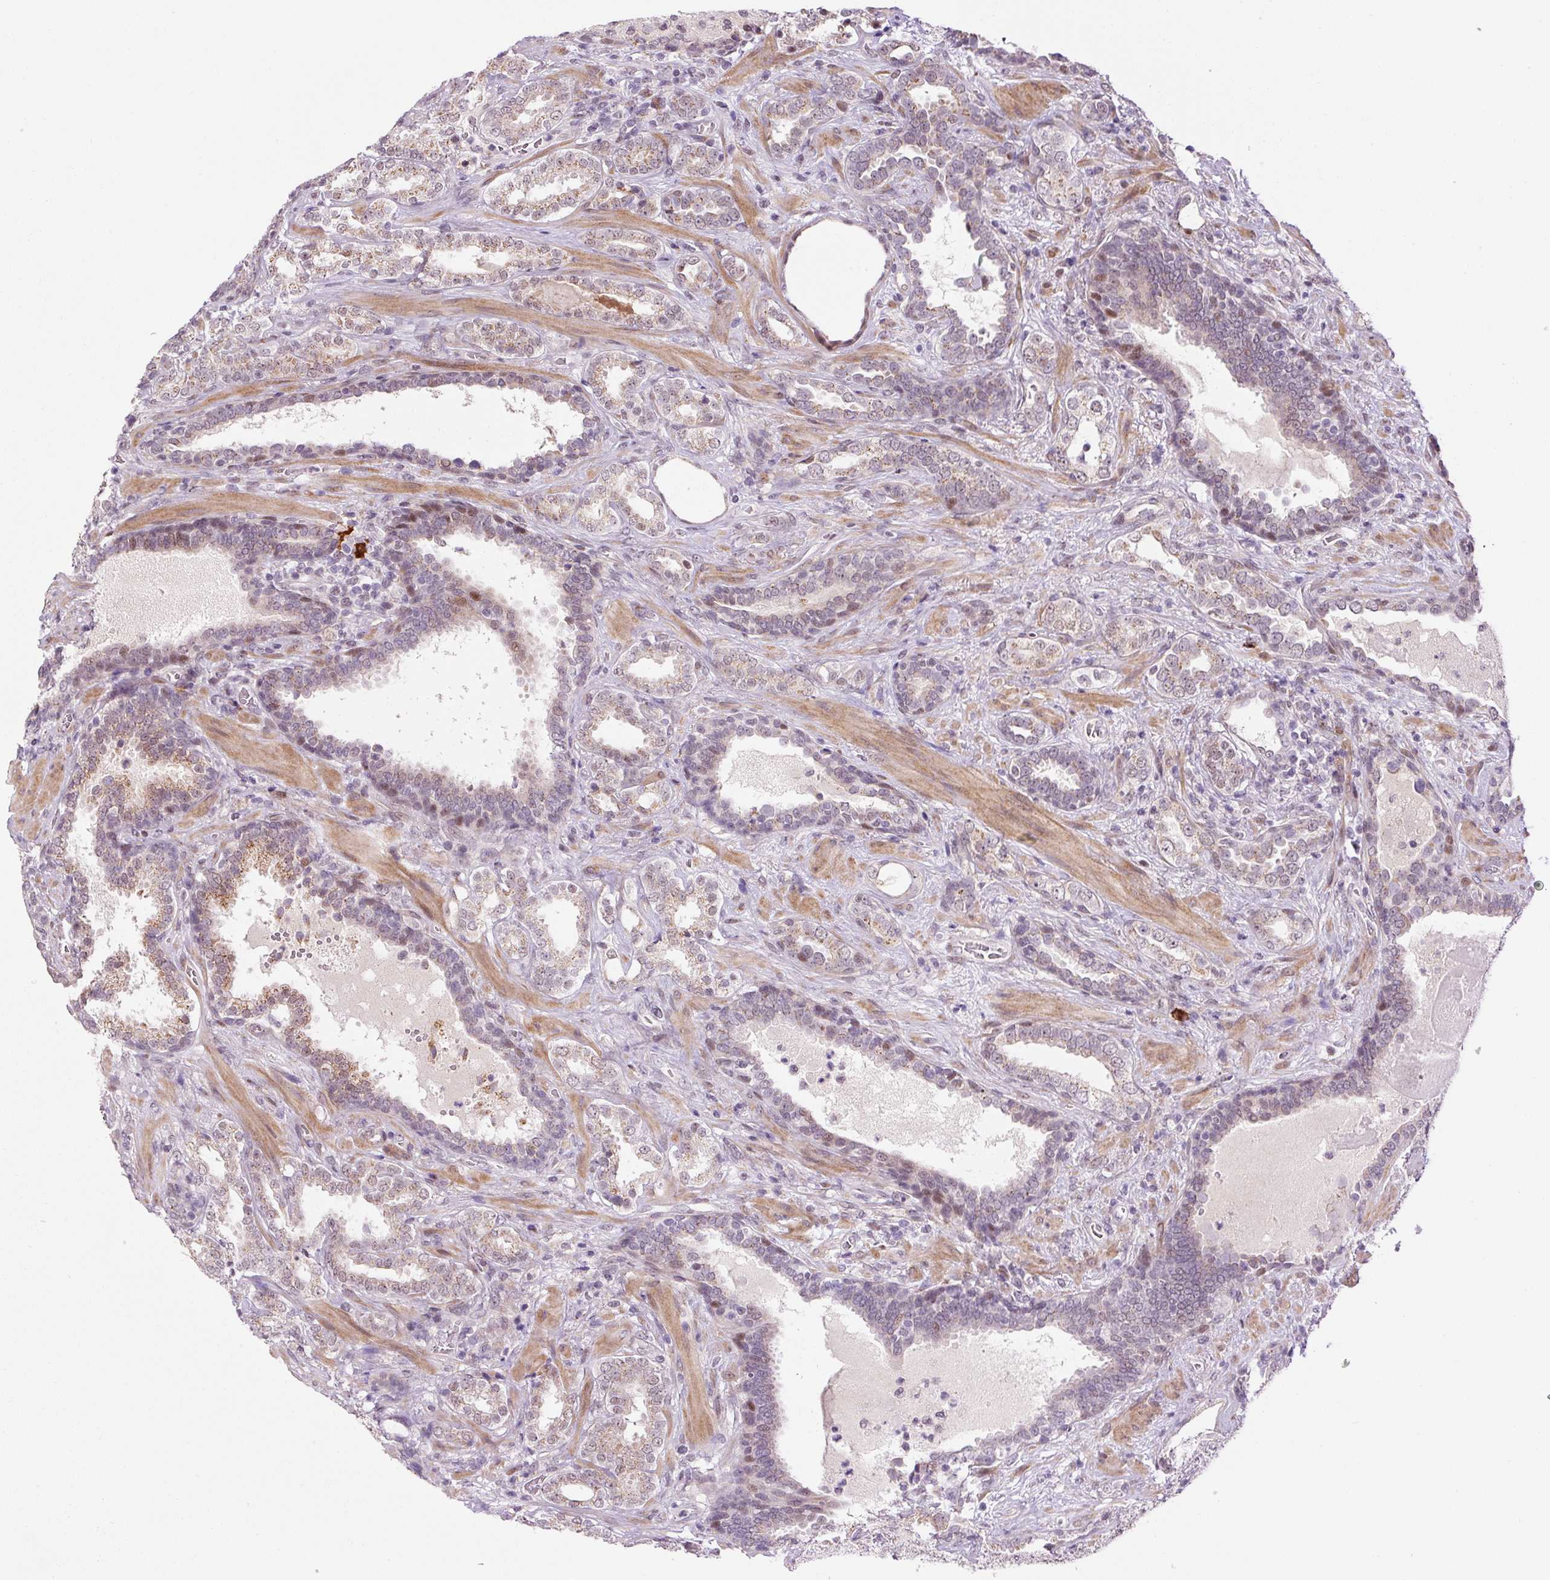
{"staining": {"intensity": "moderate", "quantity": ">75%", "location": "cytoplasmic/membranous"}, "tissue": "prostate cancer", "cell_type": "Tumor cells", "image_type": "cancer", "snomed": [{"axis": "morphology", "description": "Adenocarcinoma, High grade"}, {"axis": "topography", "description": "Prostate"}], "caption": "Protein staining by immunohistochemistry (IHC) demonstrates moderate cytoplasmic/membranous positivity in approximately >75% of tumor cells in prostate high-grade adenocarcinoma. Immunohistochemistry (ihc) stains the protein of interest in brown and the nuclei are stained blue.", "gene": "ANKRD20A1", "patient": {"sex": "male", "age": 65}}